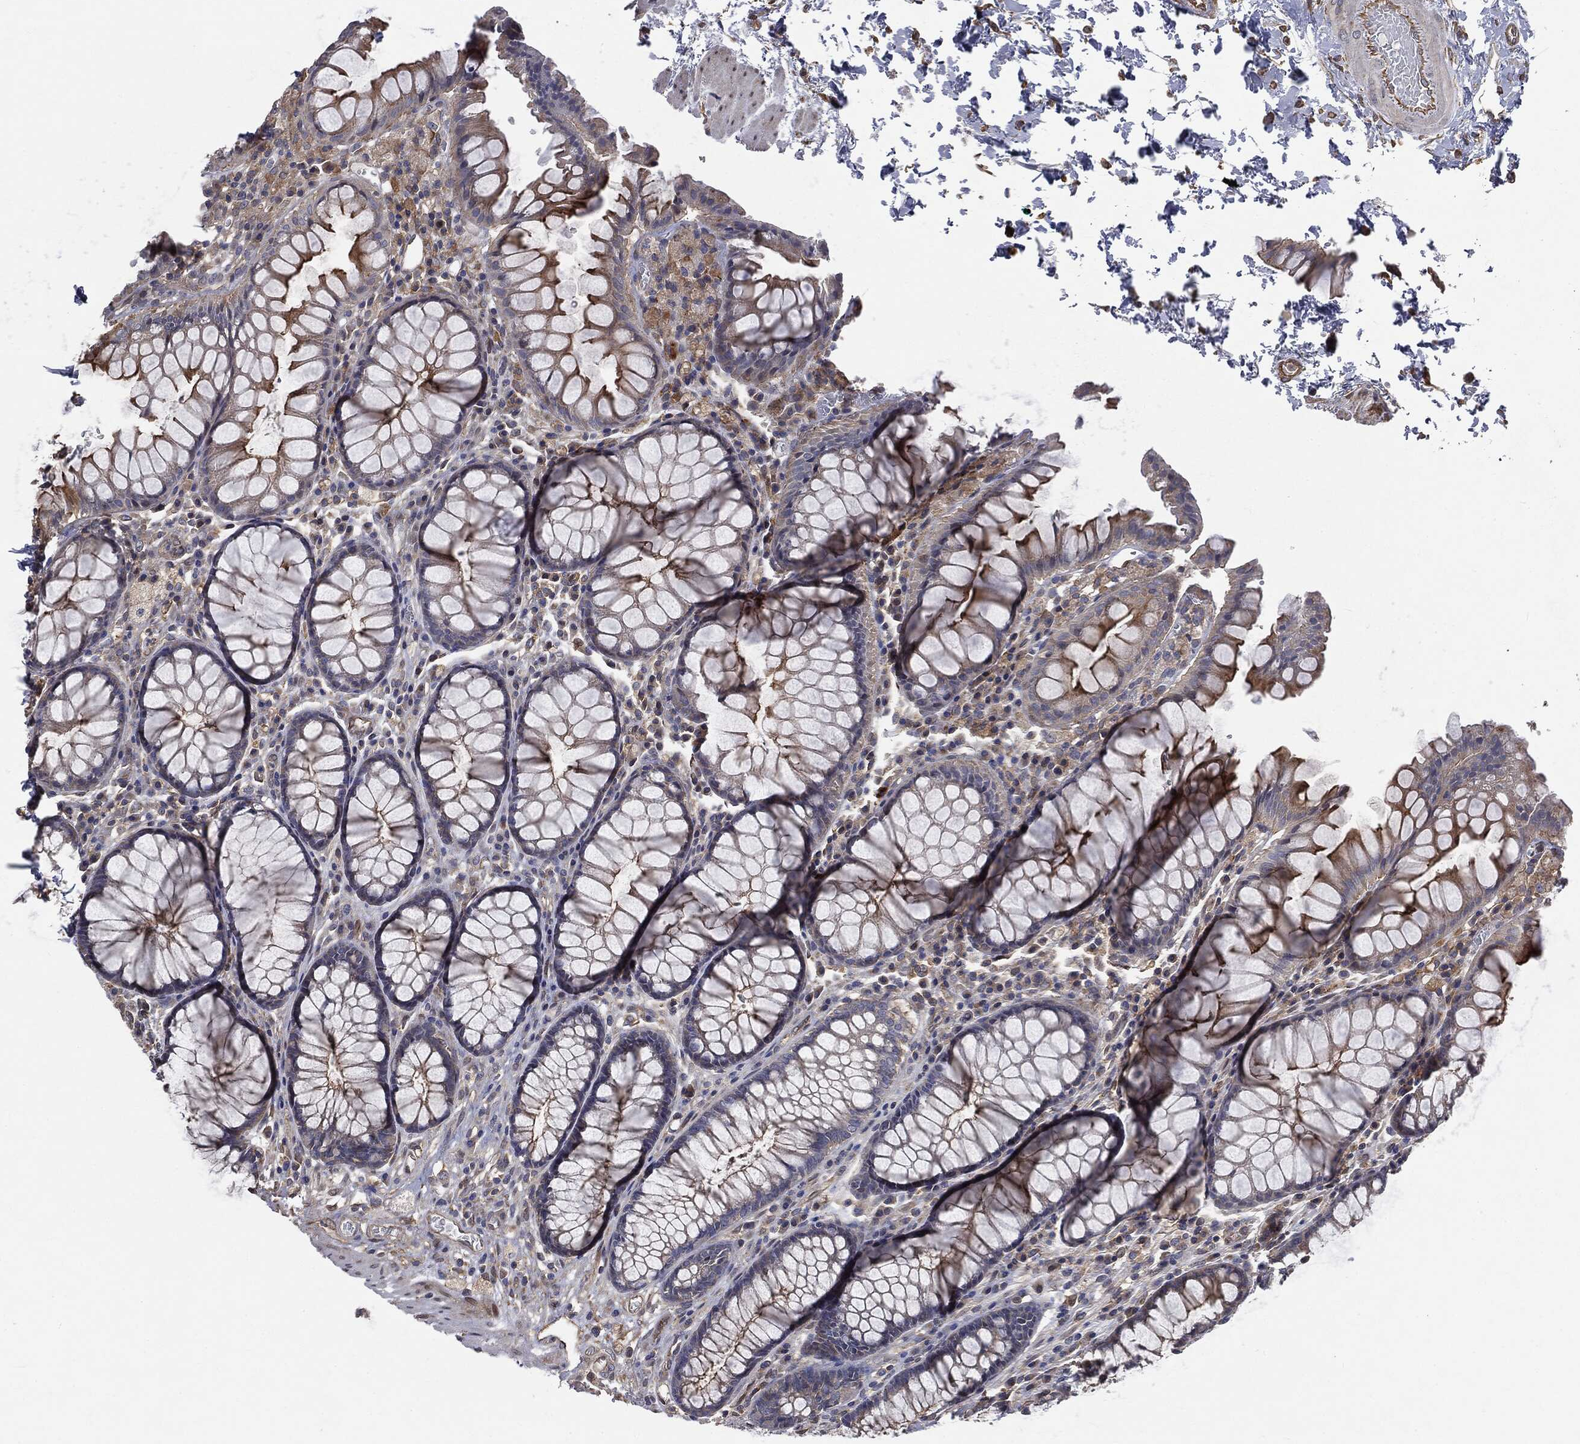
{"staining": {"intensity": "moderate", "quantity": "25%-75%", "location": "cytoplasmic/membranous"}, "tissue": "rectum", "cell_type": "Glandular cells", "image_type": "normal", "snomed": [{"axis": "morphology", "description": "Normal tissue, NOS"}, {"axis": "topography", "description": "Rectum"}], "caption": "IHC (DAB) staining of normal rectum shows moderate cytoplasmic/membranous protein positivity in approximately 25%-75% of glandular cells.", "gene": "EPS15L1", "patient": {"sex": "female", "age": 68}}